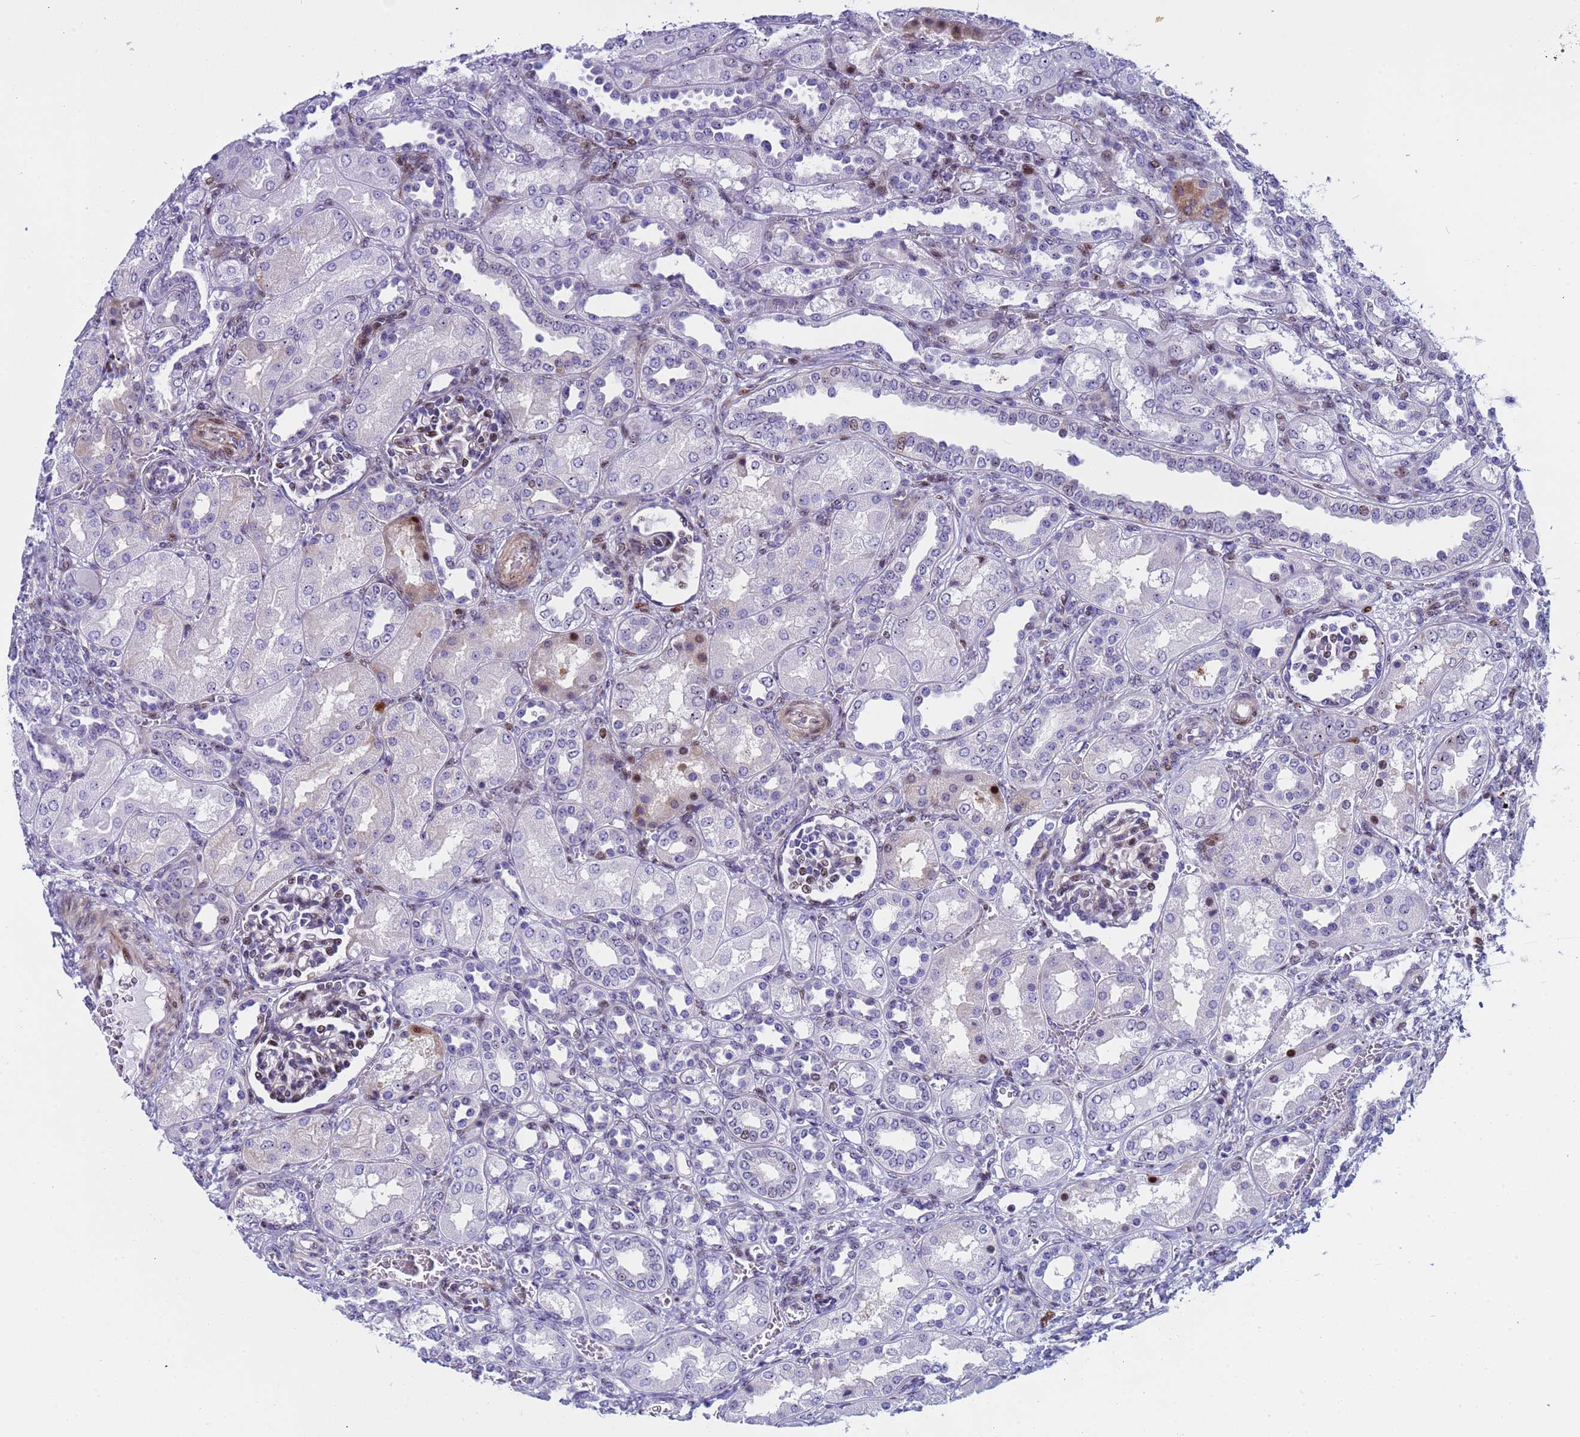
{"staining": {"intensity": "moderate", "quantity": "25%-75%", "location": "nuclear"}, "tissue": "kidney", "cell_type": "Cells in glomeruli", "image_type": "normal", "snomed": [{"axis": "morphology", "description": "Normal tissue, NOS"}, {"axis": "morphology", "description": "Neoplasm, malignant, NOS"}, {"axis": "topography", "description": "Kidney"}], "caption": "Kidney stained with immunohistochemistry (IHC) reveals moderate nuclear staining in approximately 25%-75% of cells in glomeruli. (DAB IHC, brown staining for protein, blue staining for nuclei).", "gene": "POP5", "patient": {"sex": "female", "age": 1}}